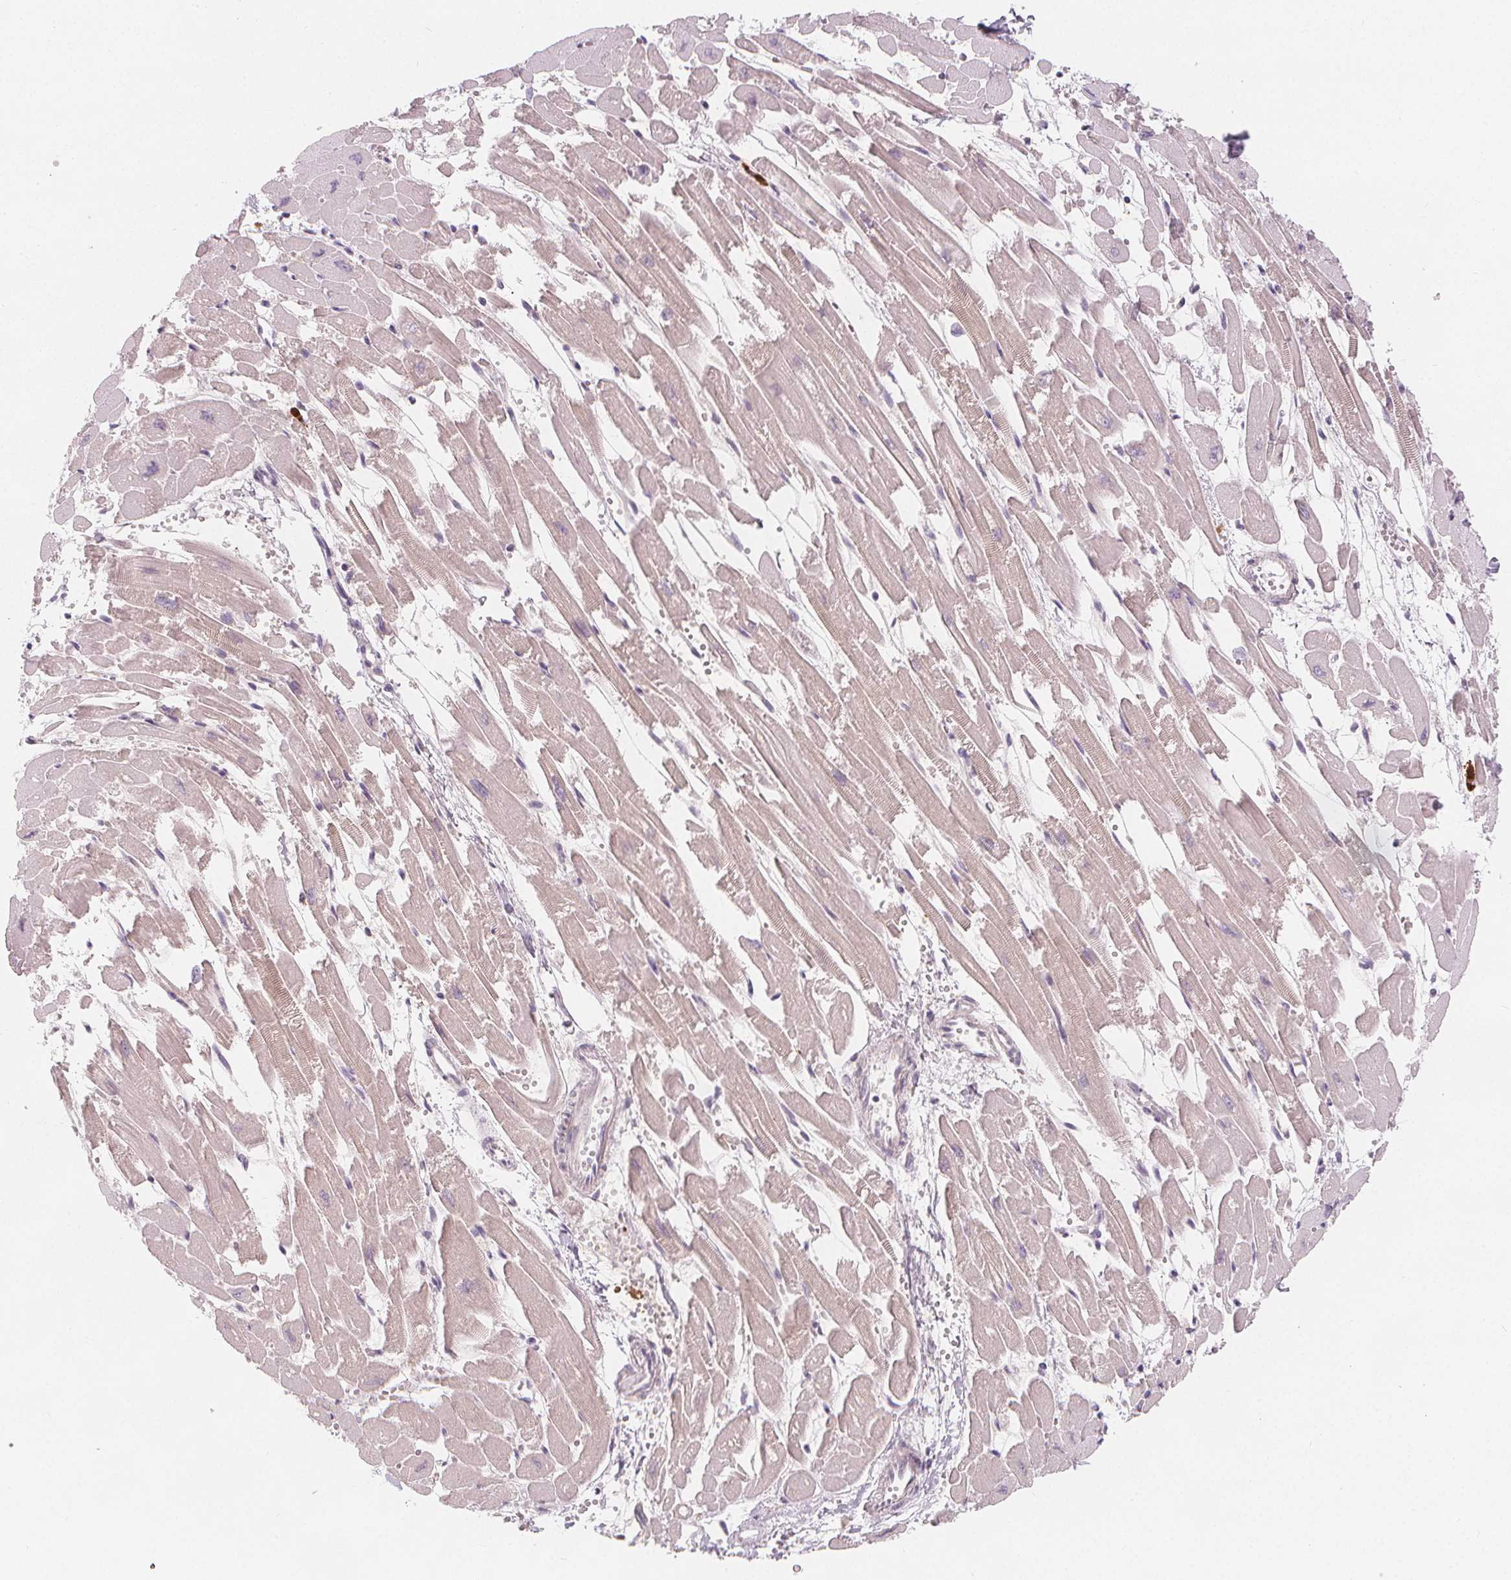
{"staining": {"intensity": "weak", "quantity": "25%-75%", "location": "cytoplasmic/membranous"}, "tissue": "heart muscle", "cell_type": "Cardiomyocytes", "image_type": "normal", "snomed": [{"axis": "morphology", "description": "Normal tissue, NOS"}, {"axis": "topography", "description": "Heart"}], "caption": "The photomicrograph demonstrates immunohistochemical staining of unremarkable heart muscle. There is weak cytoplasmic/membranous expression is identified in approximately 25%-75% of cardiomyocytes.", "gene": "TIPIN", "patient": {"sex": "female", "age": 52}}